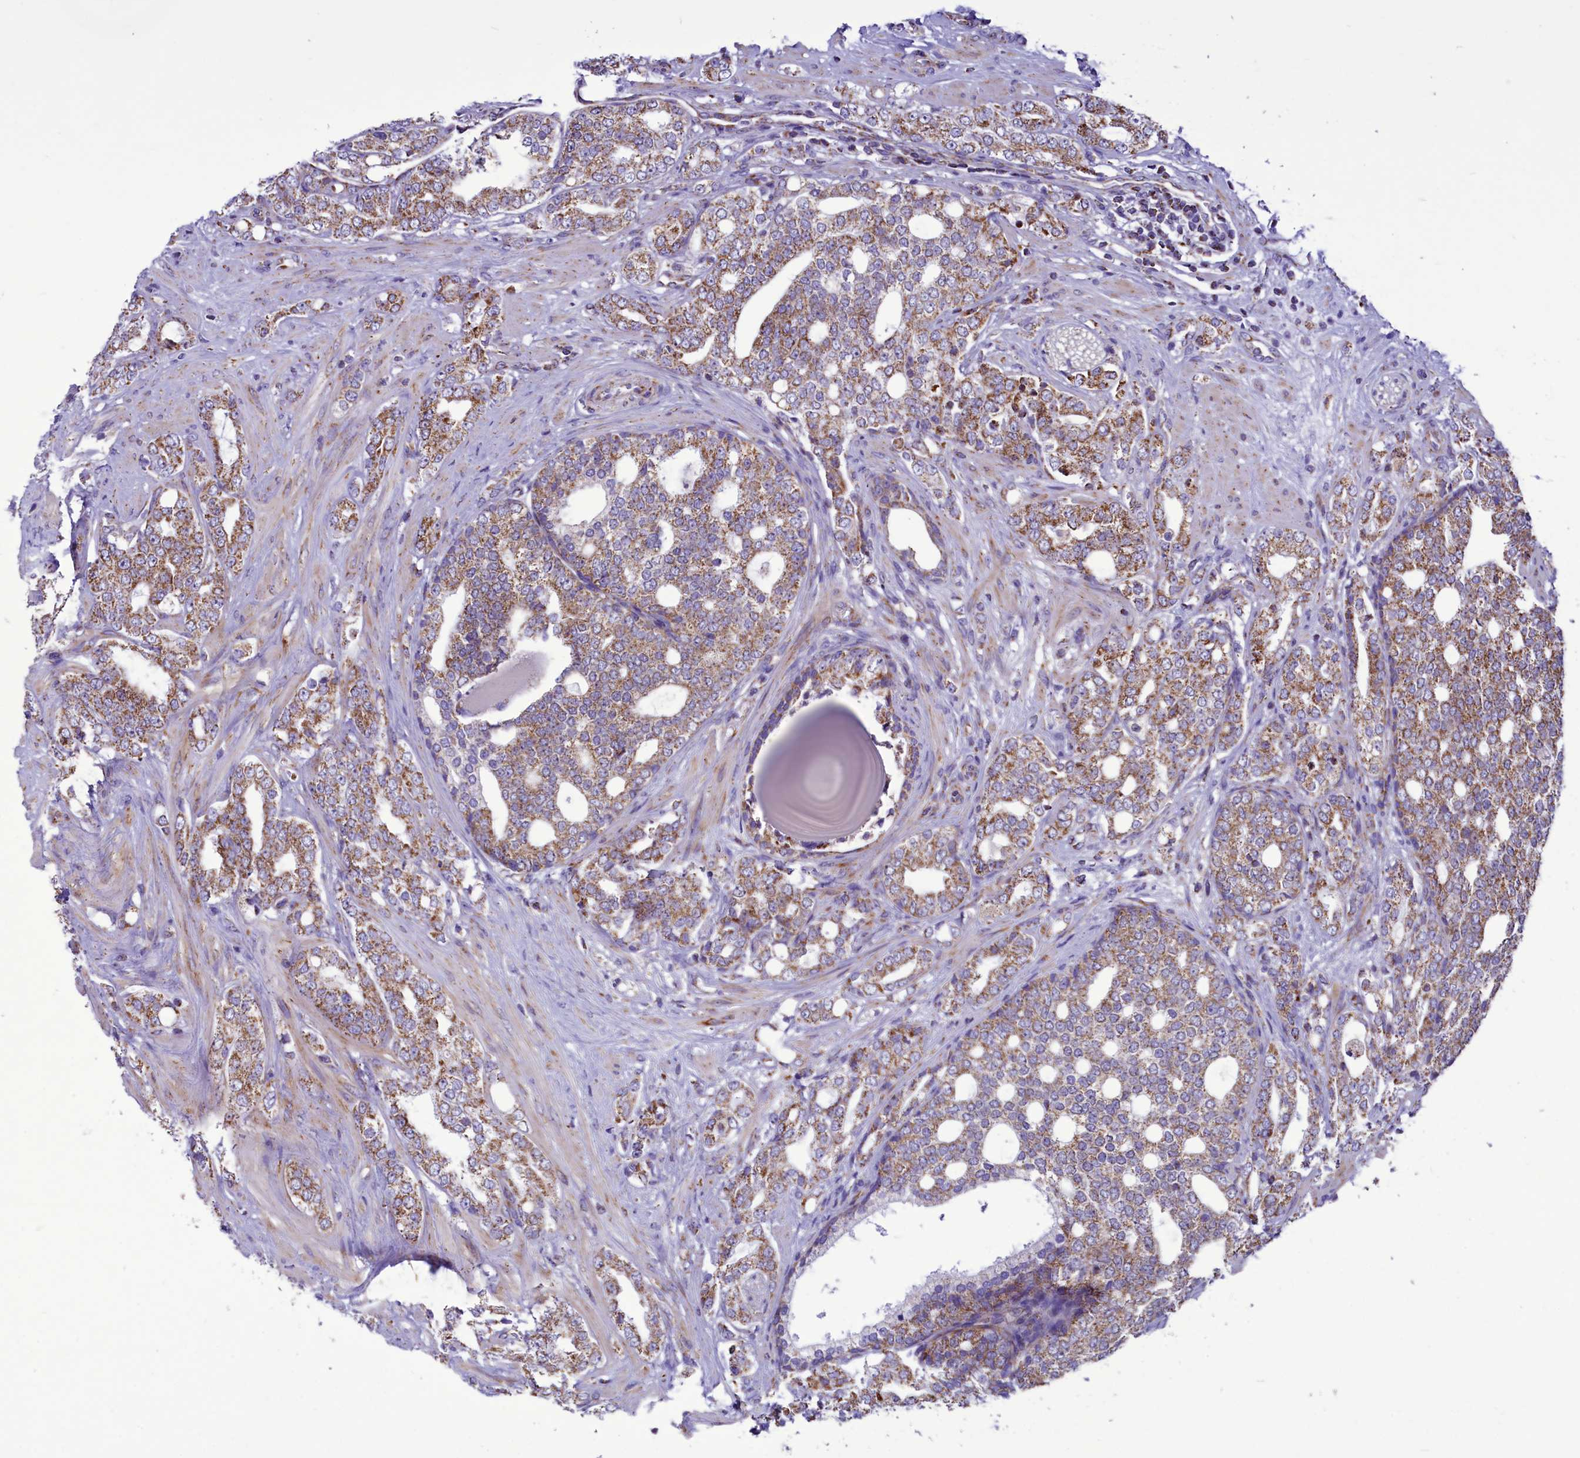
{"staining": {"intensity": "moderate", "quantity": ">75%", "location": "cytoplasmic/membranous"}, "tissue": "prostate cancer", "cell_type": "Tumor cells", "image_type": "cancer", "snomed": [{"axis": "morphology", "description": "Adenocarcinoma, High grade"}, {"axis": "topography", "description": "Prostate"}], "caption": "Immunohistochemical staining of human high-grade adenocarcinoma (prostate) shows medium levels of moderate cytoplasmic/membranous positivity in approximately >75% of tumor cells. The staining is performed using DAB (3,3'-diaminobenzidine) brown chromogen to label protein expression. The nuclei are counter-stained blue using hematoxylin.", "gene": "ICA1L", "patient": {"sex": "male", "age": 64}}